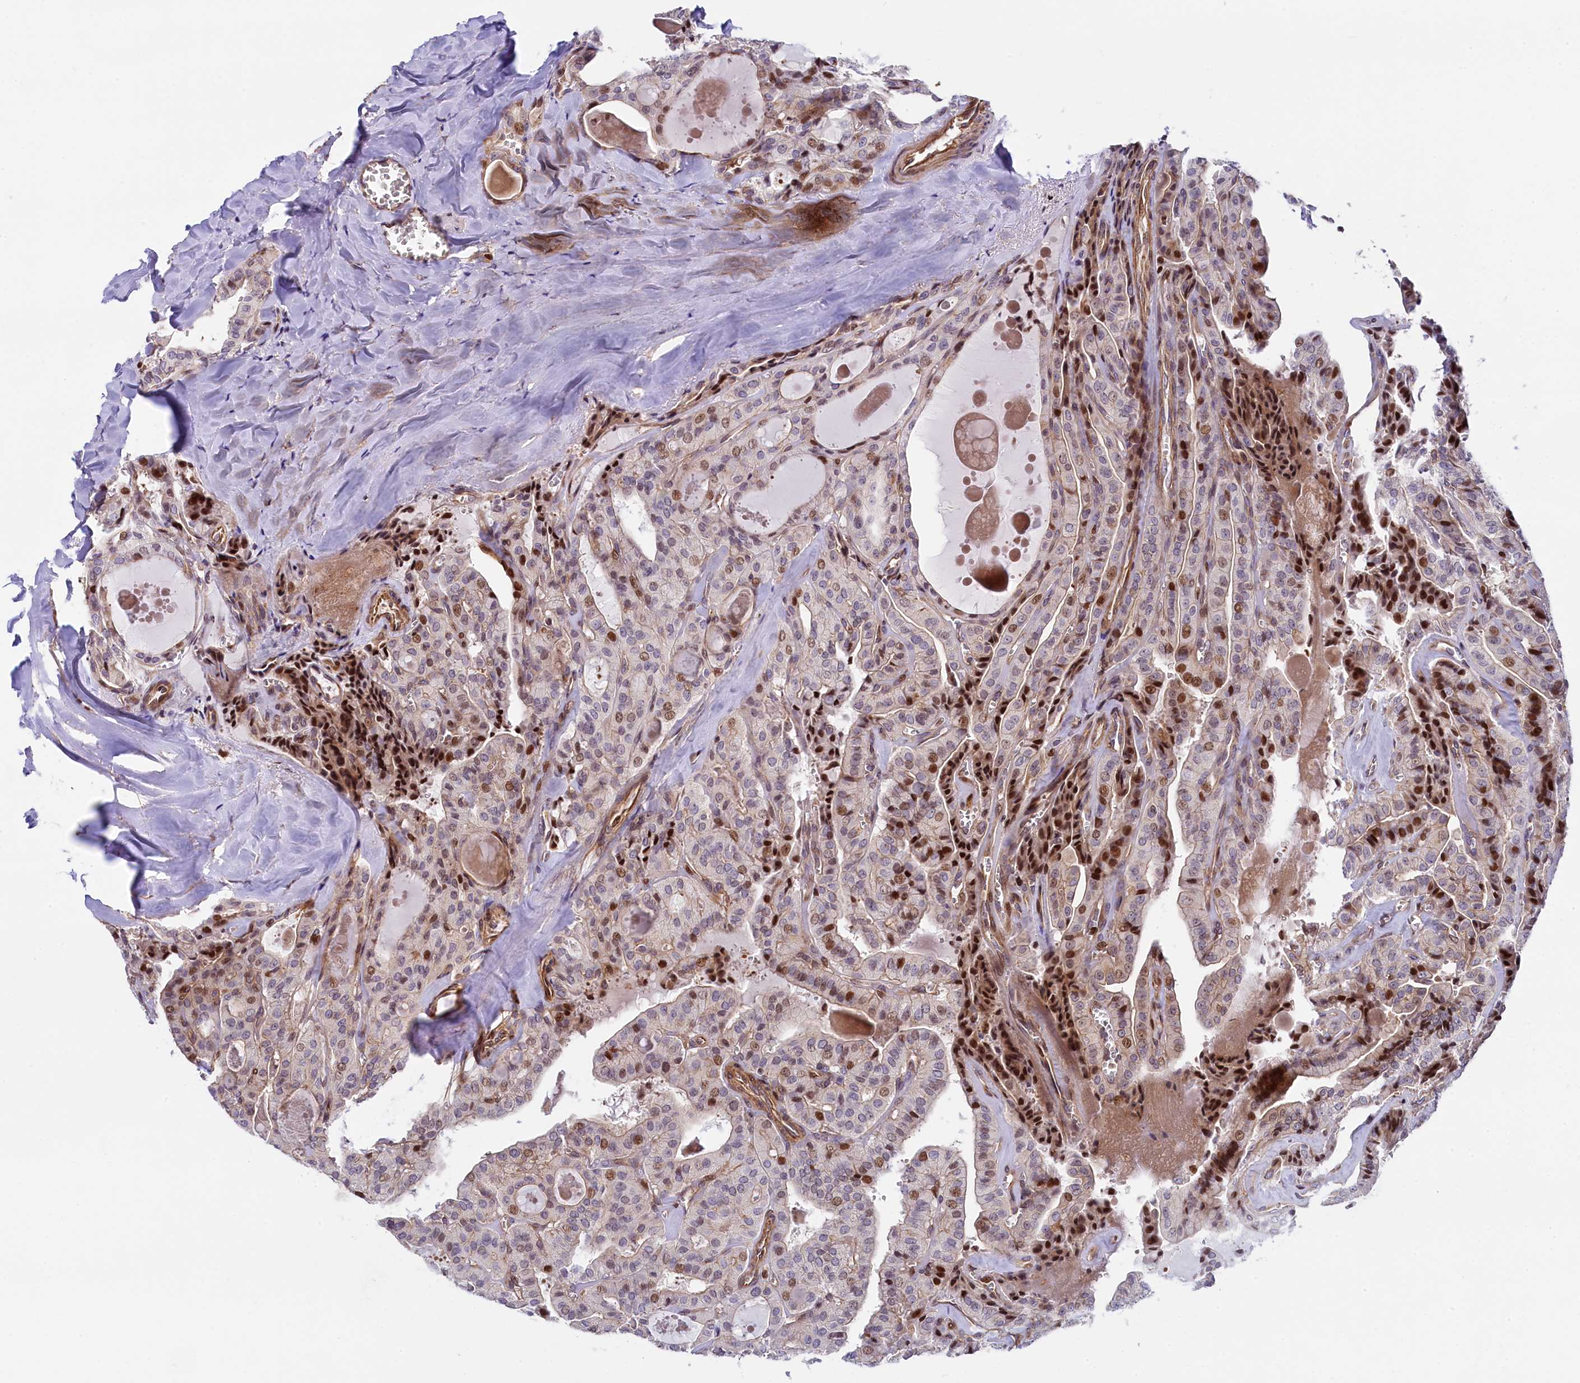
{"staining": {"intensity": "moderate", "quantity": "25%-75%", "location": "nuclear"}, "tissue": "thyroid cancer", "cell_type": "Tumor cells", "image_type": "cancer", "snomed": [{"axis": "morphology", "description": "Papillary adenocarcinoma, NOS"}, {"axis": "topography", "description": "Thyroid gland"}], "caption": "This image displays immunohistochemistry staining of thyroid papillary adenocarcinoma, with medium moderate nuclear positivity in approximately 25%-75% of tumor cells.", "gene": "TGDS", "patient": {"sex": "male", "age": 52}}